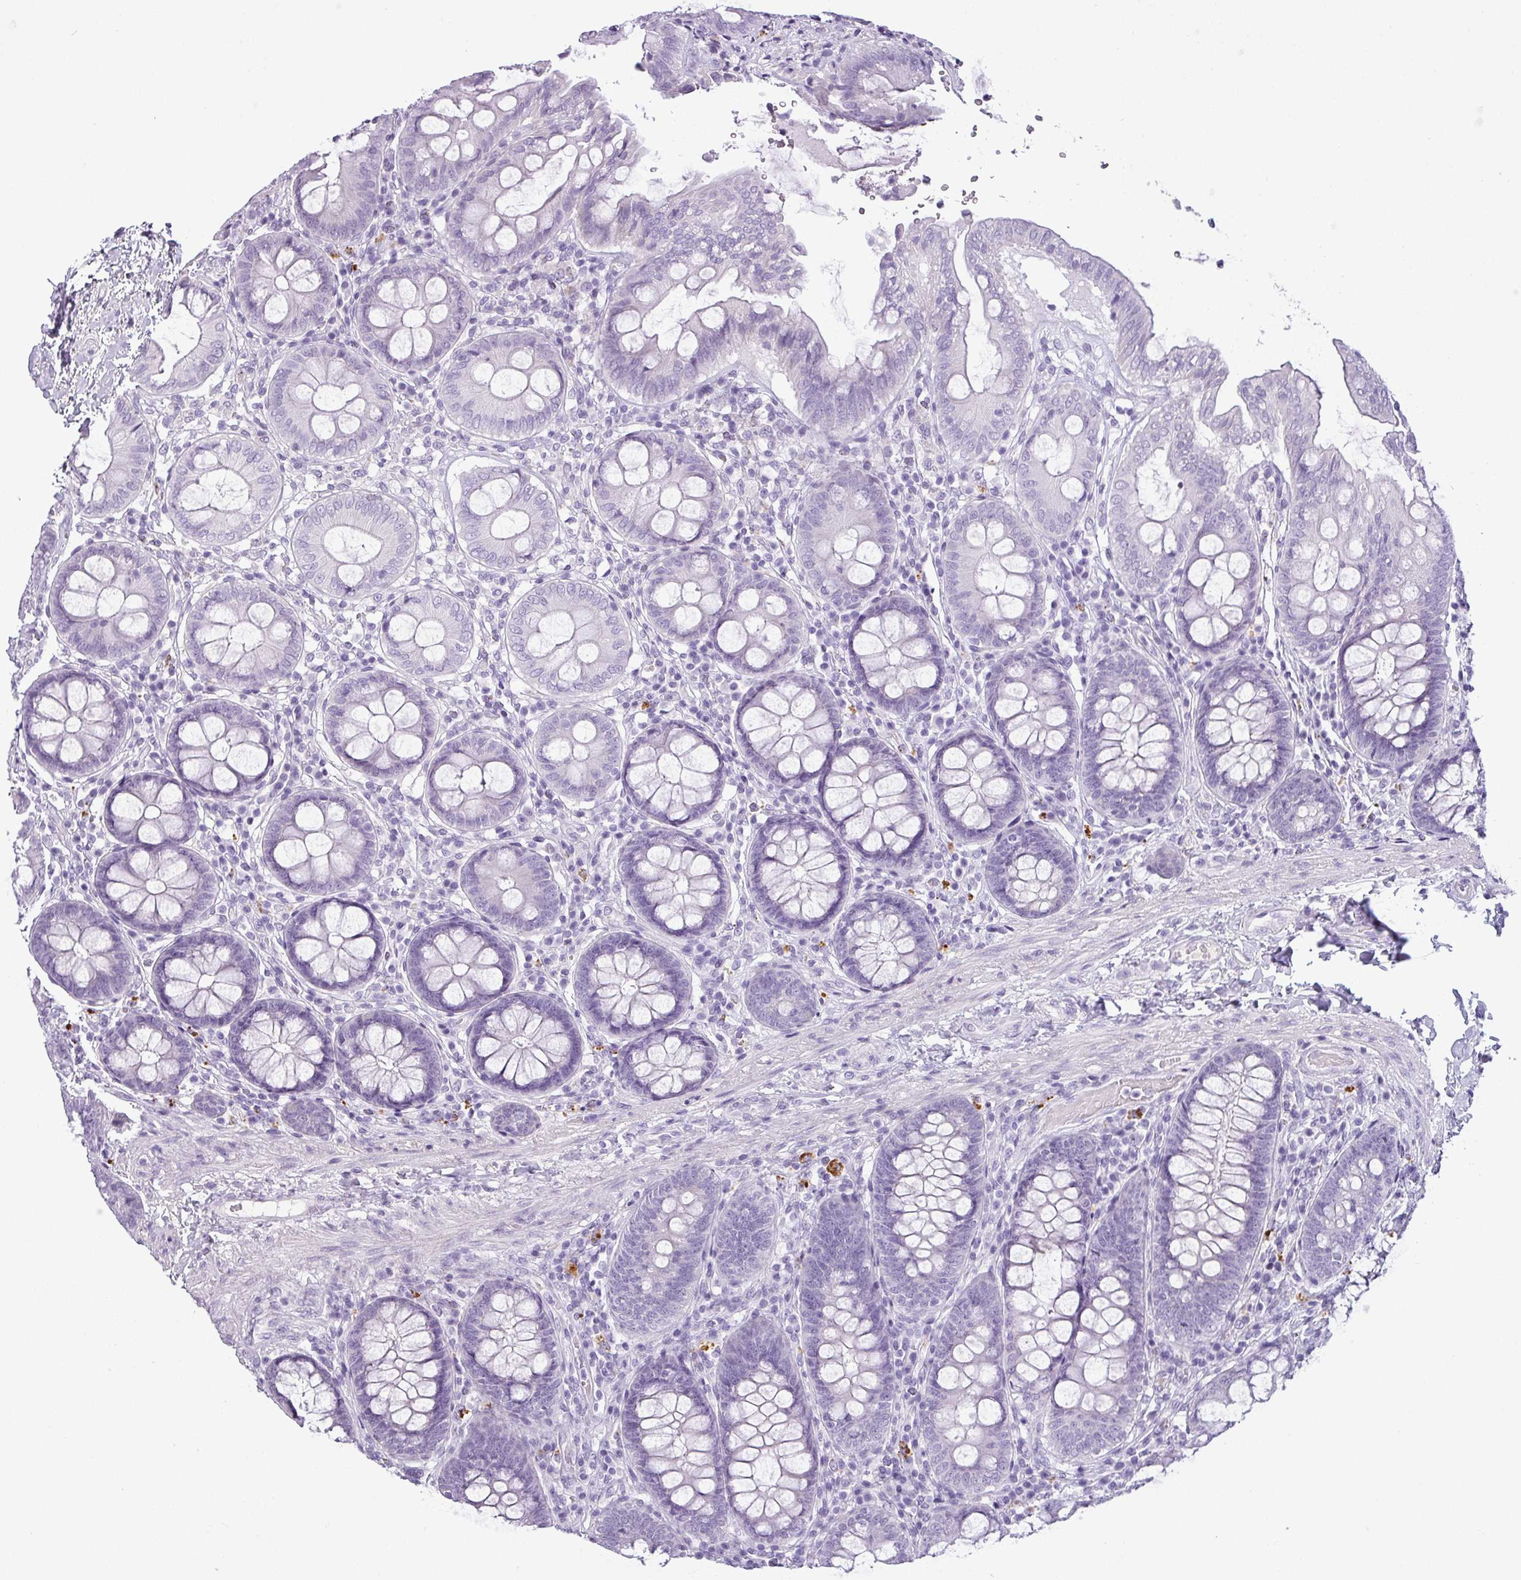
{"staining": {"intensity": "negative", "quantity": "none", "location": "none"}, "tissue": "colon", "cell_type": "Endothelial cells", "image_type": "normal", "snomed": [{"axis": "morphology", "description": "Normal tissue, NOS"}, {"axis": "topography", "description": "Colon"}], "caption": "DAB immunohistochemical staining of normal human colon displays no significant expression in endothelial cells. (DAB immunohistochemistry (IHC) with hematoxylin counter stain).", "gene": "CDH16", "patient": {"sex": "male", "age": 84}}